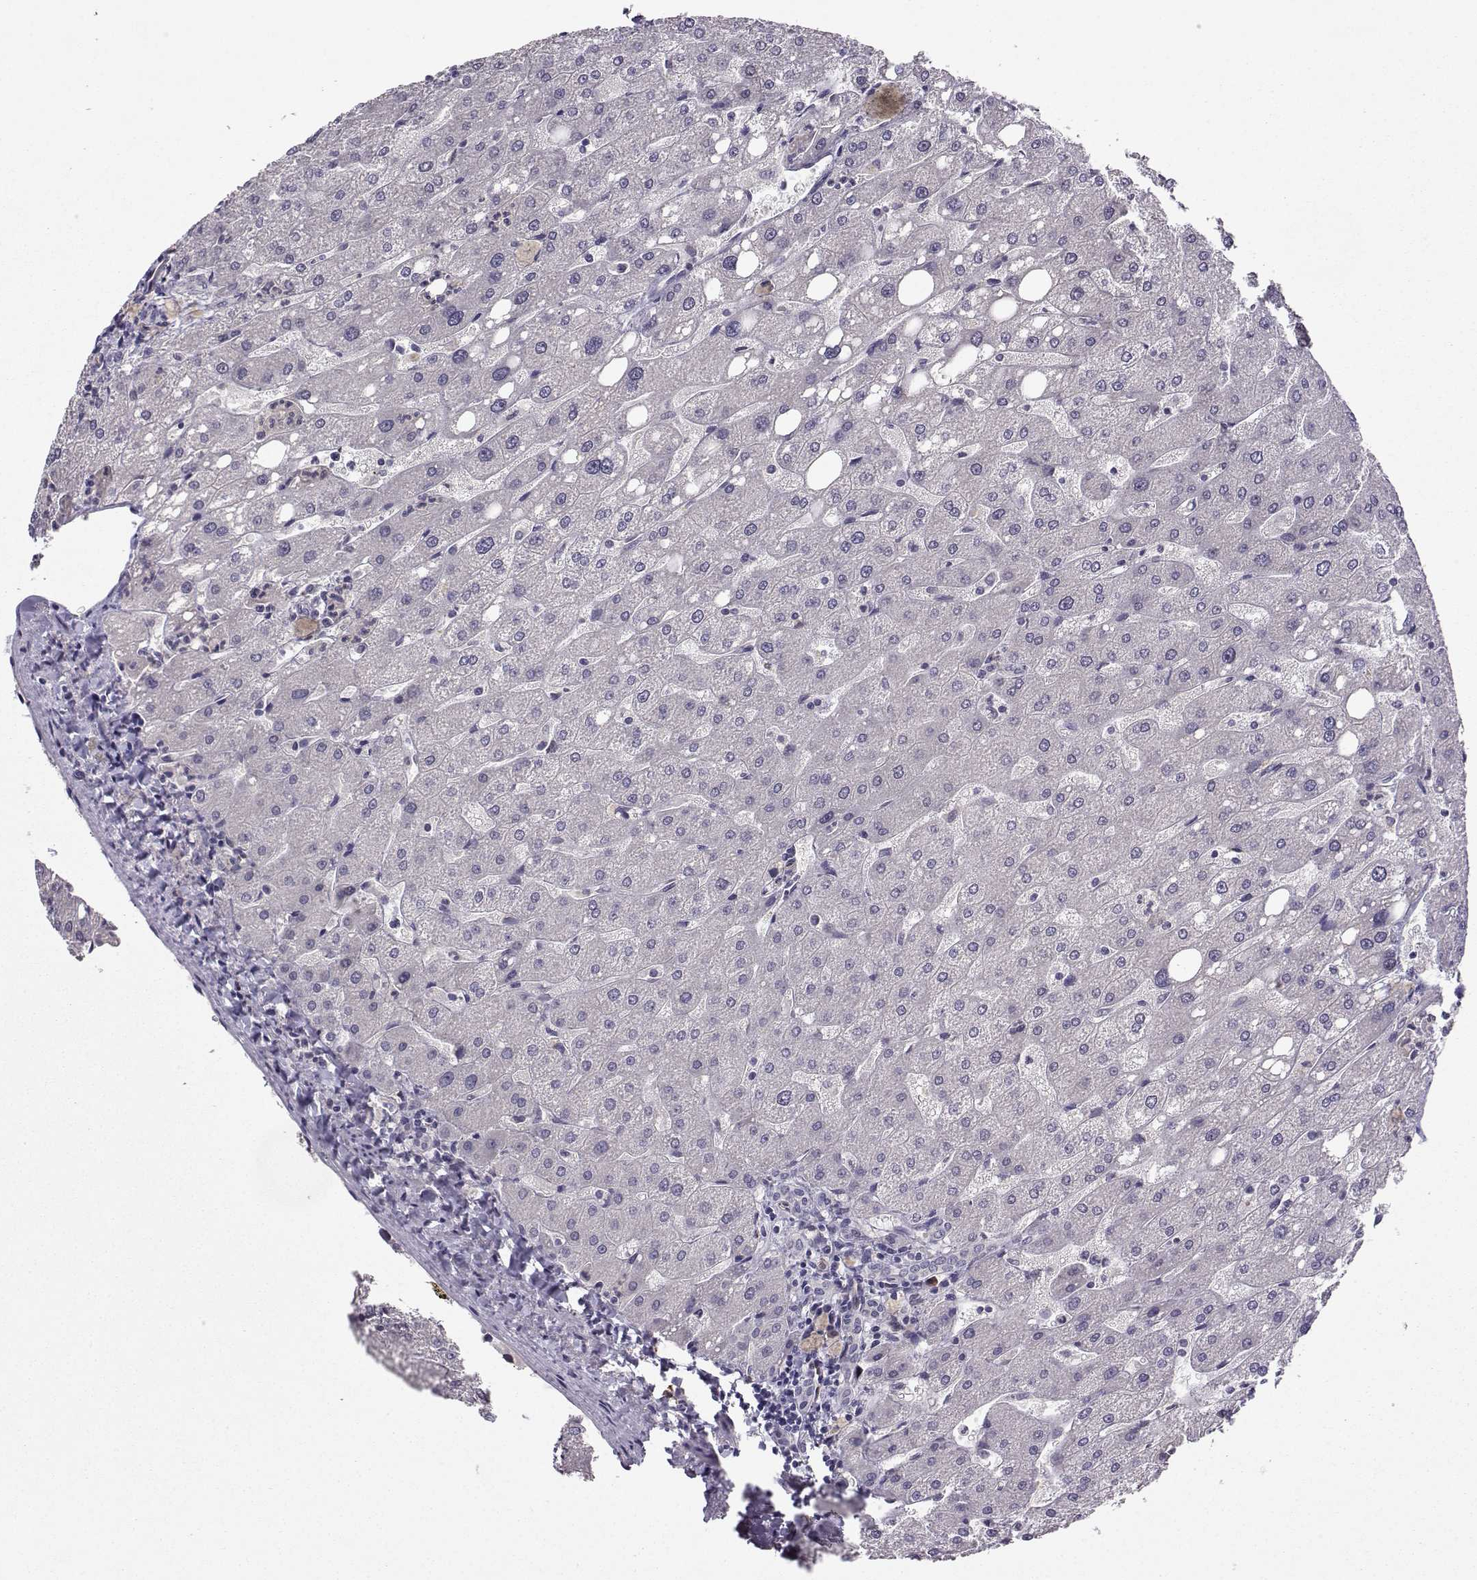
{"staining": {"intensity": "negative", "quantity": "none", "location": "none"}, "tissue": "liver", "cell_type": "Cholangiocytes", "image_type": "normal", "snomed": [{"axis": "morphology", "description": "Normal tissue, NOS"}, {"axis": "topography", "description": "Liver"}], "caption": "Immunohistochemistry (IHC) of normal human liver demonstrates no staining in cholangiocytes.", "gene": "NQO1", "patient": {"sex": "male", "age": 67}}